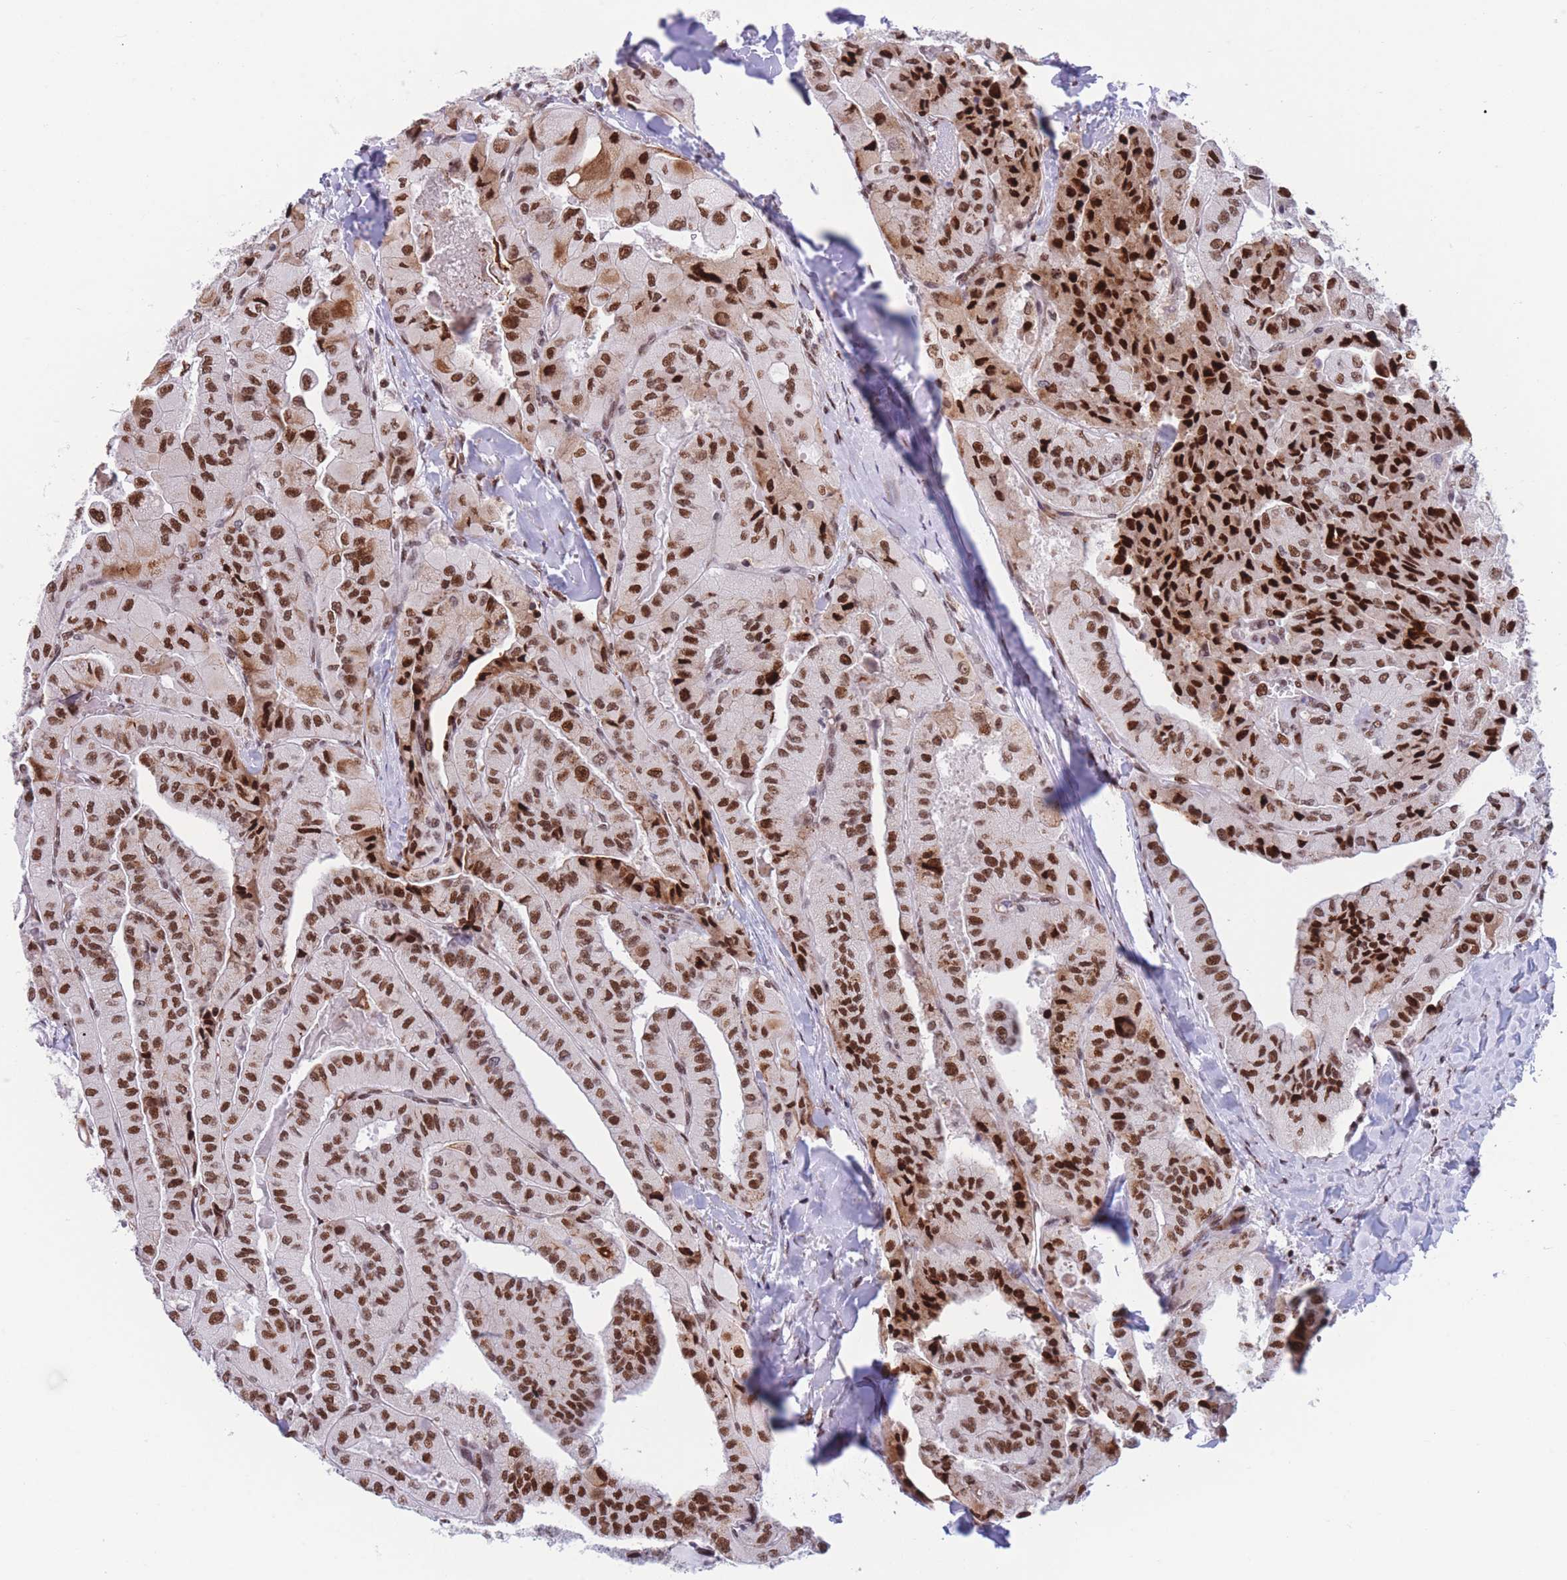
{"staining": {"intensity": "strong", "quantity": ">75%", "location": "nuclear"}, "tissue": "thyroid cancer", "cell_type": "Tumor cells", "image_type": "cancer", "snomed": [{"axis": "morphology", "description": "Normal tissue, NOS"}, {"axis": "morphology", "description": "Papillary adenocarcinoma, NOS"}, {"axis": "topography", "description": "Thyroid gland"}], "caption": "The immunohistochemical stain highlights strong nuclear expression in tumor cells of papillary adenocarcinoma (thyroid) tissue.", "gene": "DNAJC3", "patient": {"sex": "female", "age": 59}}